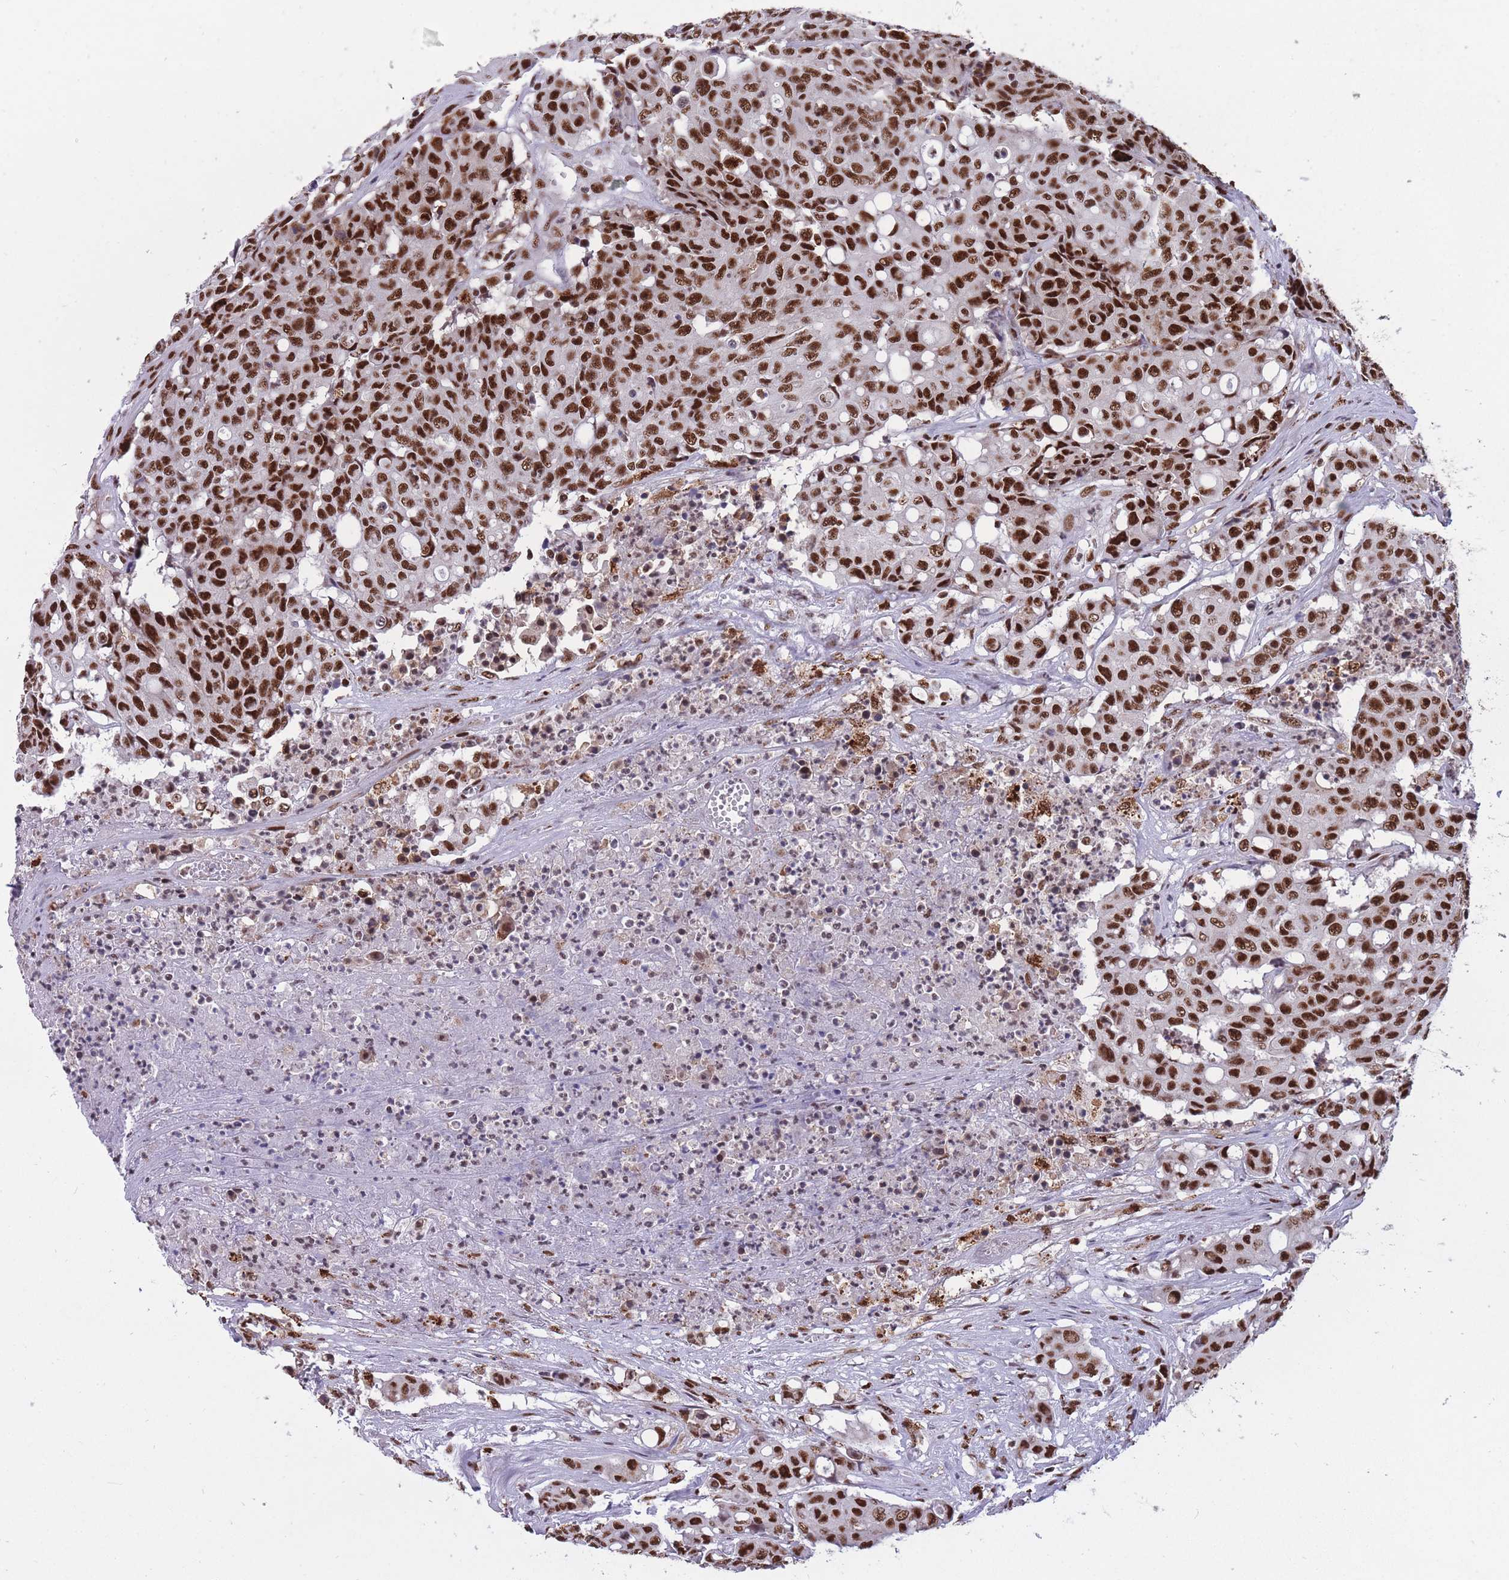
{"staining": {"intensity": "strong", "quantity": ">75%", "location": "nuclear"}, "tissue": "colorectal cancer", "cell_type": "Tumor cells", "image_type": "cancer", "snomed": [{"axis": "morphology", "description": "Adenocarcinoma, NOS"}, {"axis": "topography", "description": "Colon"}], "caption": "Strong nuclear expression for a protein is appreciated in about >75% of tumor cells of colorectal cancer using immunohistochemistry.", "gene": "PRPF19", "patient": {"sex": "male", "age": 51}}